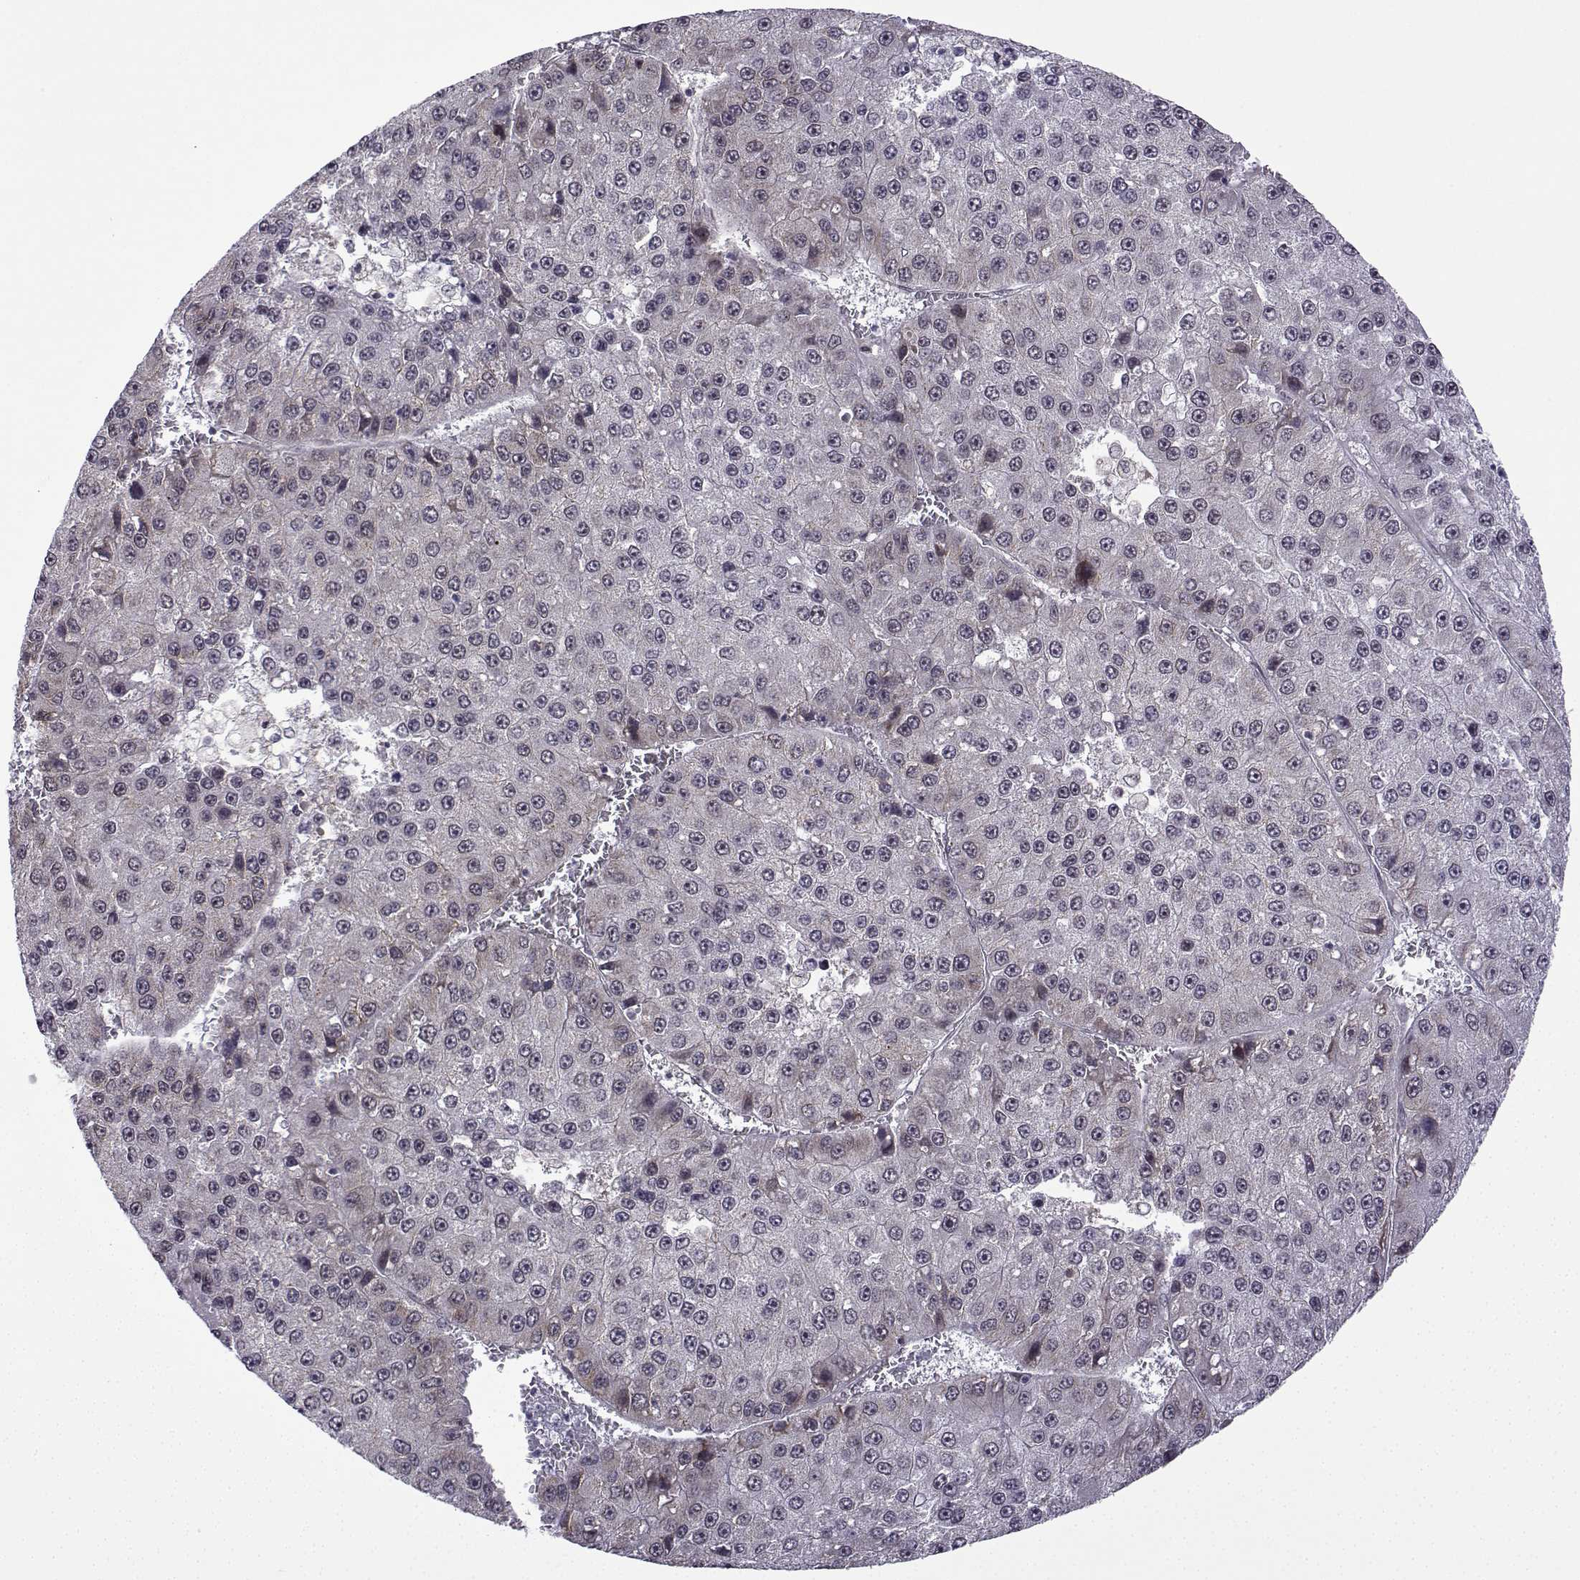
{"staining": {"intensity": "negative", "quantity": "none", "location": "none"}, "tissue": "liver cancer", "cell_type": "Tumor cells", "image_type": "cancer", "snomed": [{"axis": "morphology", "description": "Carcinoma, Hepatocellular, NOS"}, {"axis": "topography", "description": "Liver"}], "caption": "Micrograph shows no protein positivity in tumor cells of liver cancer tissue.", "gene": "FGF3", "patient": {"sex": "female", "age": 73}}